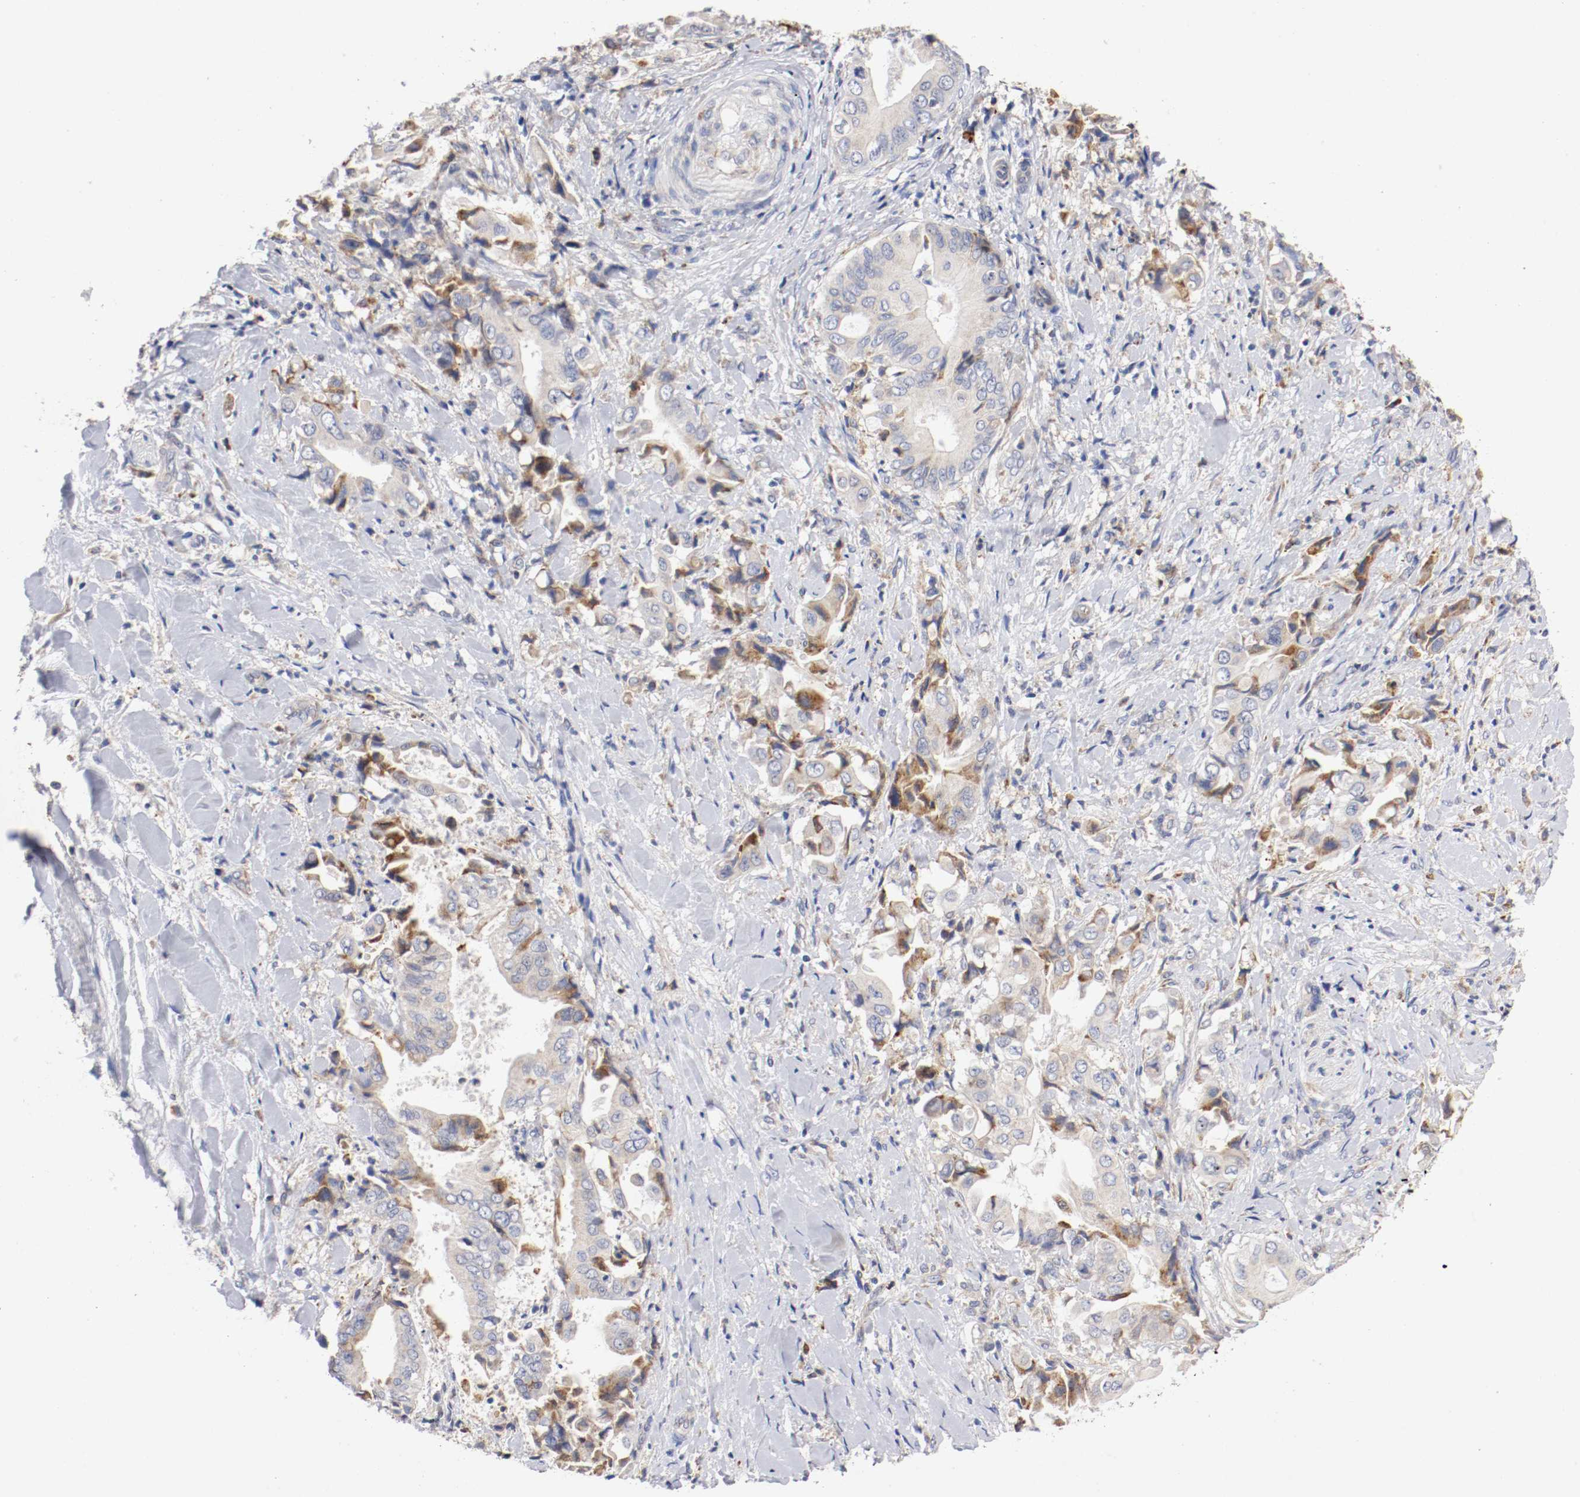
{"staining": {"intensity": "moderate", "quantity": "25%-75%", "location": "cytoplasmic/membranous"}, "tissue": "liver cancer", "cell_type": "Tumor cells", "image_type": "cancer", "snomed": [{"axis": "morphology", "description": "Cholangiocarcinoma"}, {"axis": "topography", "description": "Liver"}], "caption": "IHC histopathology image of neoplastic tissue: liver cancer stained using IHC shows medium levels of moderate protein expression localized specifically in the cytoplasmic/membranous of tumor cells, appearing as a cytoplasmic/membranous brown color.", "gene": "TRAF2", "patient": {"sex": "male", "age": 58}}